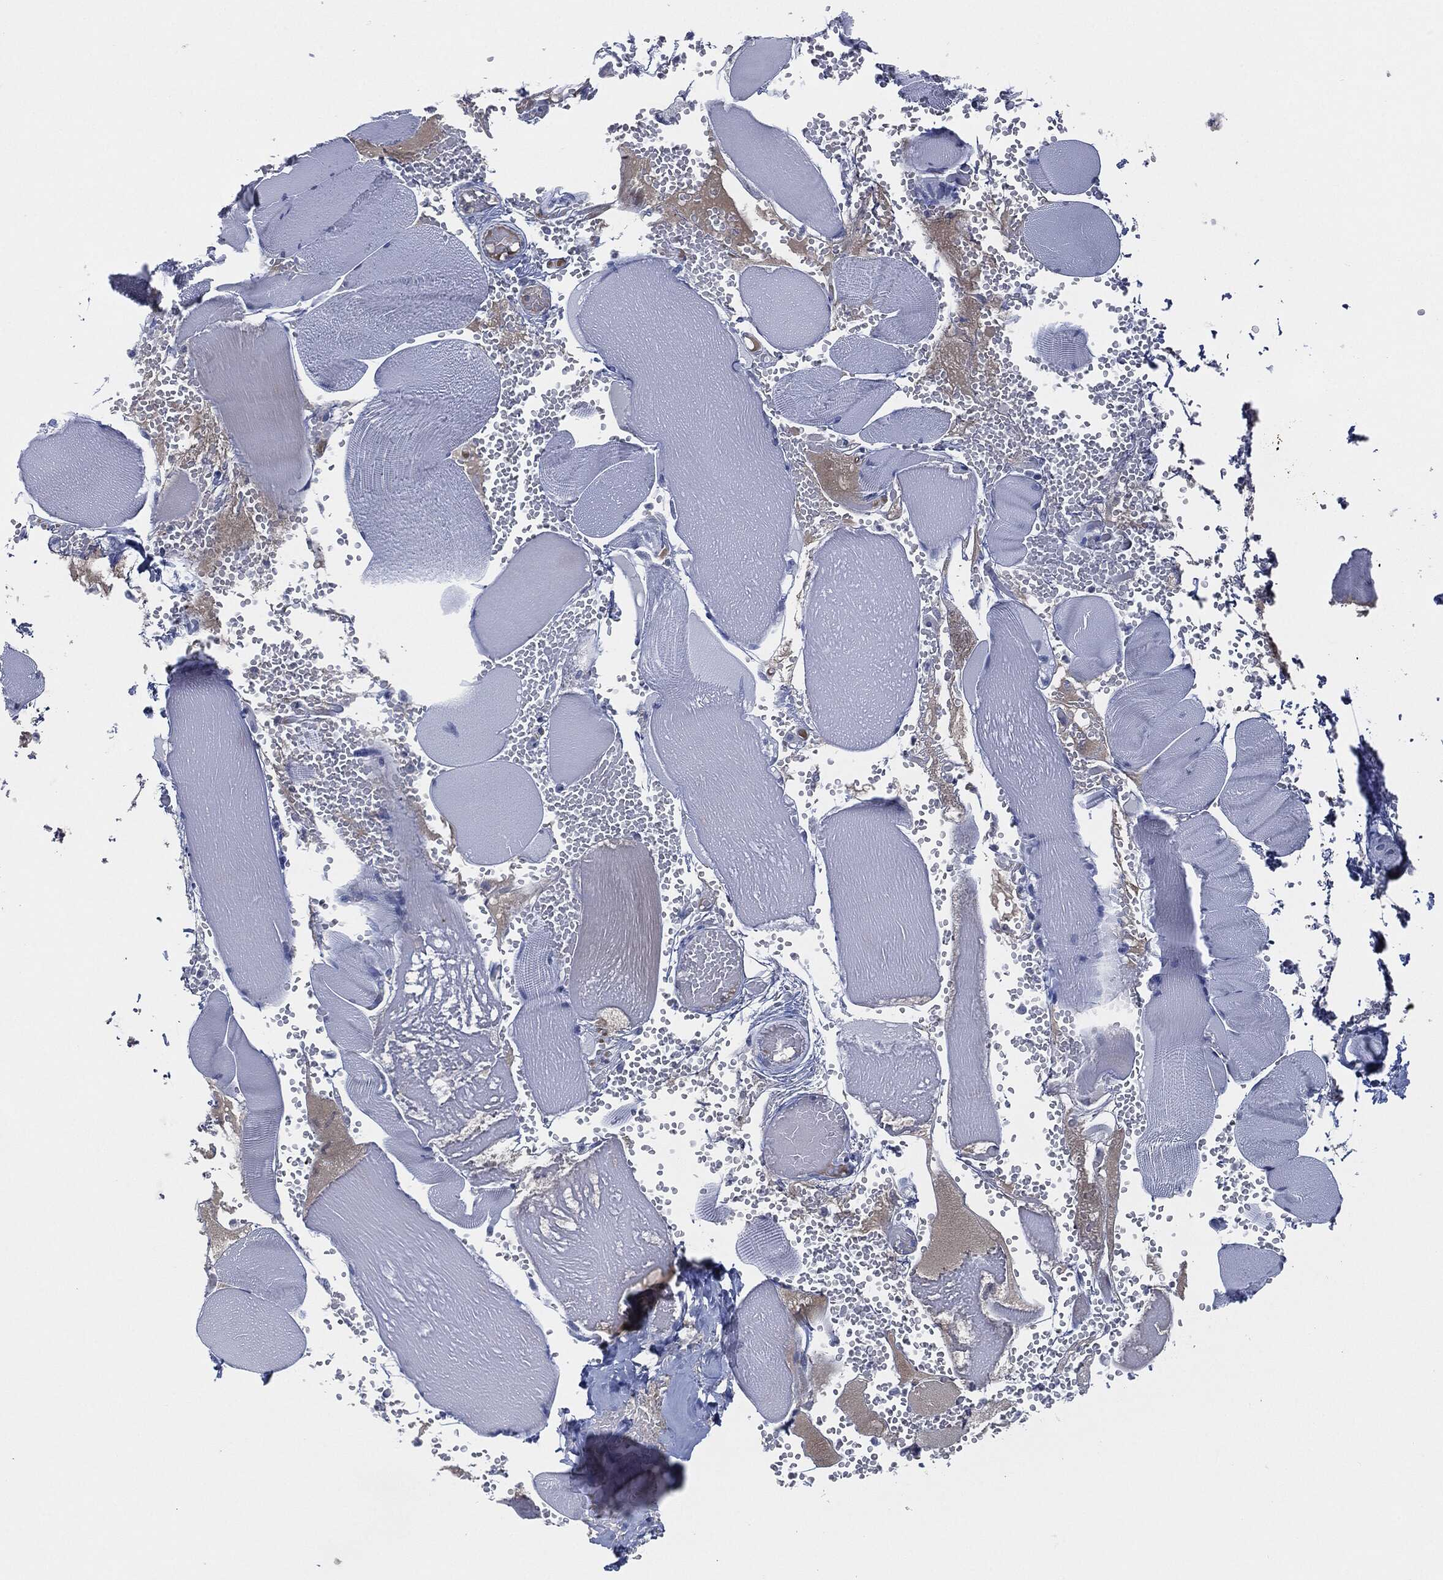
{"staining": {"intensity": "negative", "quantity": "none", "location": "none"}, "tissue": "skeletal muscle", "cell_type": "Myocytes", "image_type": "normal", "snomed": [{"axis": "morphology", "description": "Normal tissue, NOS"}, {"axis": "topography", "description": "Skeletal muscle"}], "caption": "Protein analysis of normal skeletal muscle reveals no significant positivity in myocytes. (Brightfield microscopy of DAB (3,3'-diaminobenzidine) immunohistochemistry (IHC) at high magnification).", "gene": "SIGLEC7", "patient": {"sex": "male", "age": 56}}